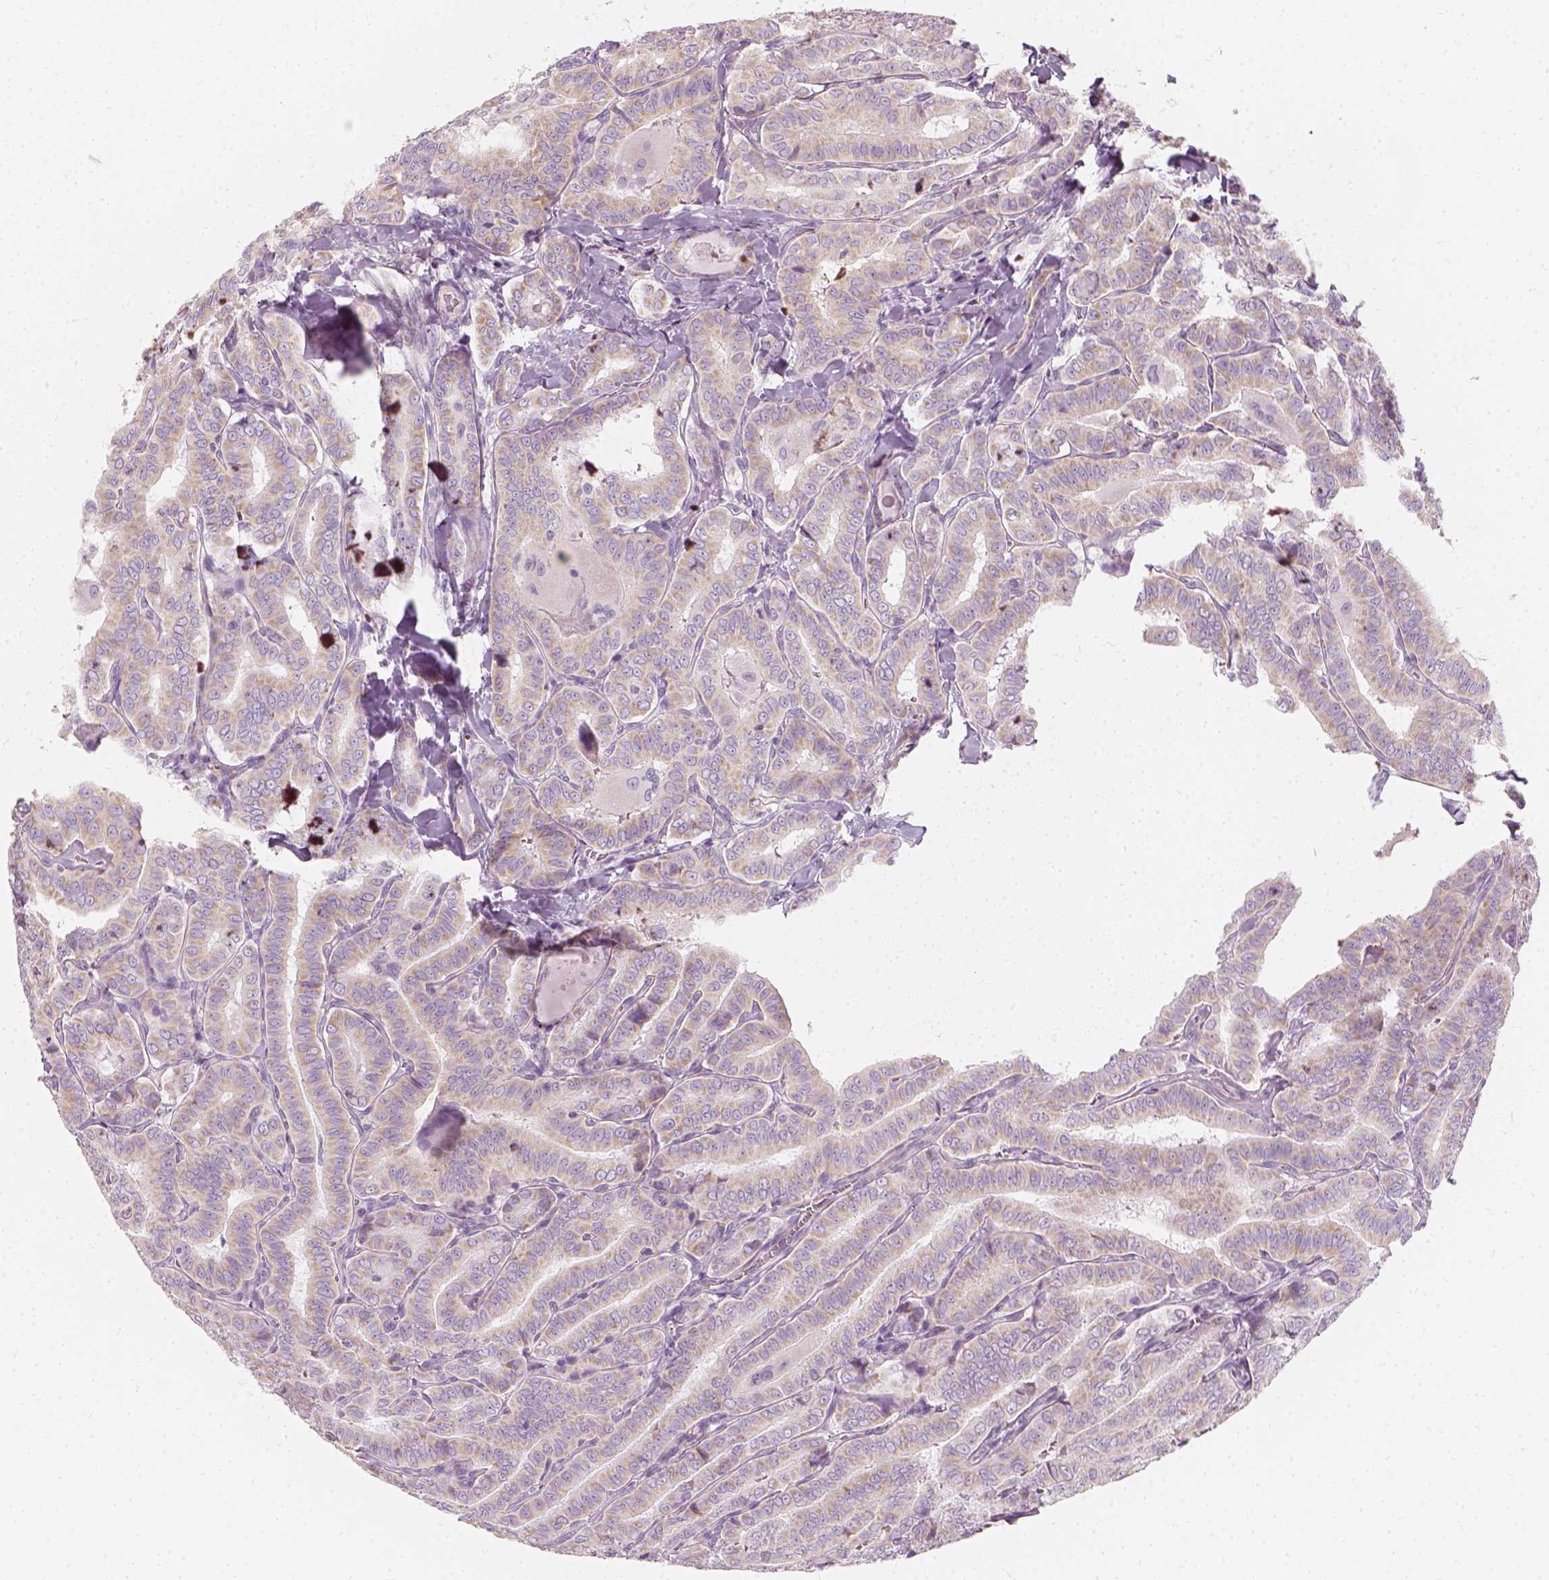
{"staining": {"intensity": "weak", "quantity": "<25%", "location": "cytoplasmic/membranous"}, "tissue": "thyroid cancer", "cell_type": "Tumor cells", "image_type": "cancer", "snomed": [{"axis": "morphology", "description": "Papillary adenocarcinoma, NOS"}, {"axis": "morphology", "description": "Papillary adenoma metastatic"}, {"axis": "topography", "description": "Thyroid gland"}], "caption": "An immunohistochemistry image of thyroid cancer (papillary adenoma metastatic) is shown. There is no staining in tumor cells of thyroid cancer (papillary adenoma metastatic).", "gene": "PRAME", "patient": {"sex": "female", "age": 50}}